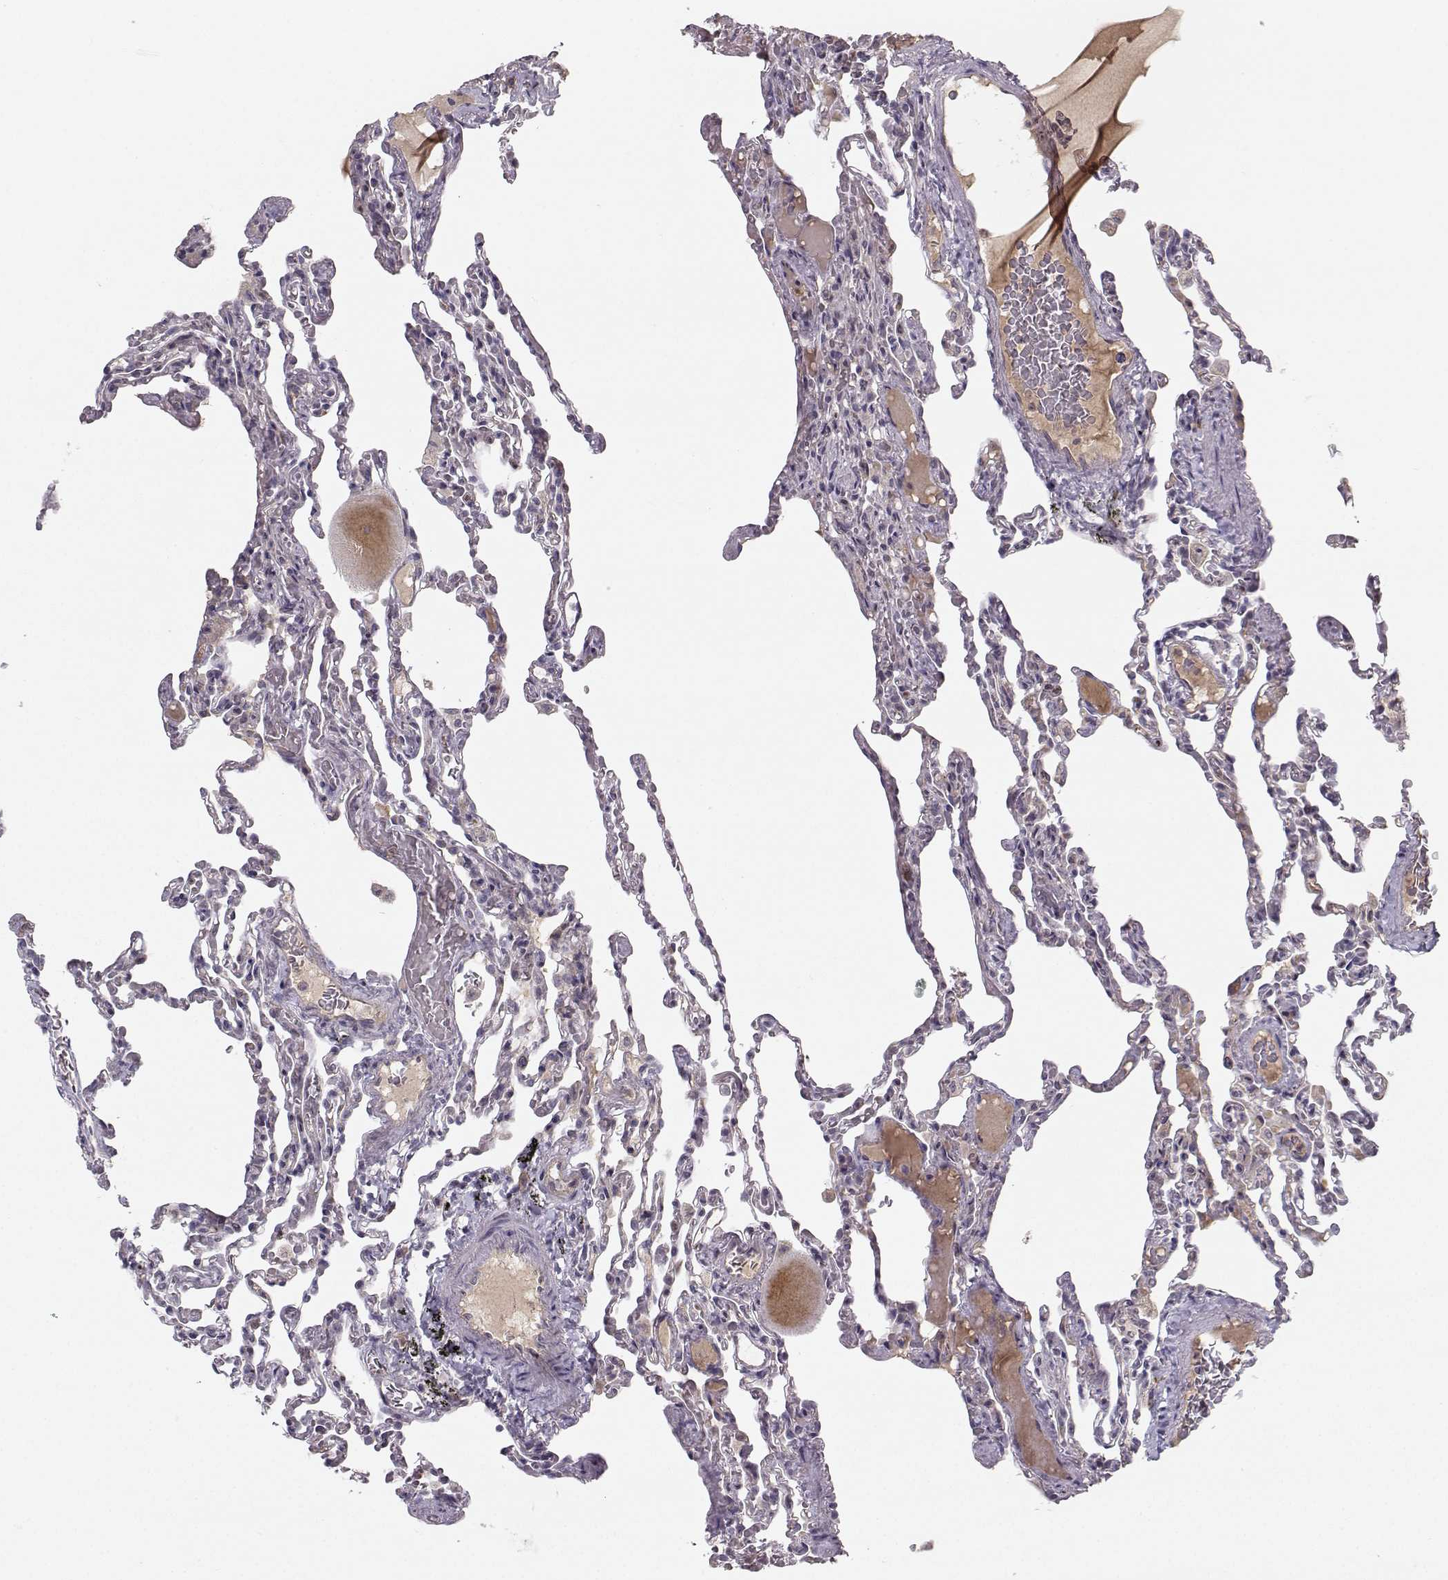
{"staining": {"intensity": "negative", "quantity": "none", "location": "none"}, "tissue": "lung", "cell_type": "Alveolar cells", "image_type": "normal", "snomed": [{"axis": "morphology", "description": "Normal tissue, NOS"}, {"axis": "topography", "description": "Lung"}], "caption": "Human lung stained for a protein using IHC reveals no positivity in alveolar cells.", "gene": "OPRD1", "patient": {"sex": "female", "age": 43}}